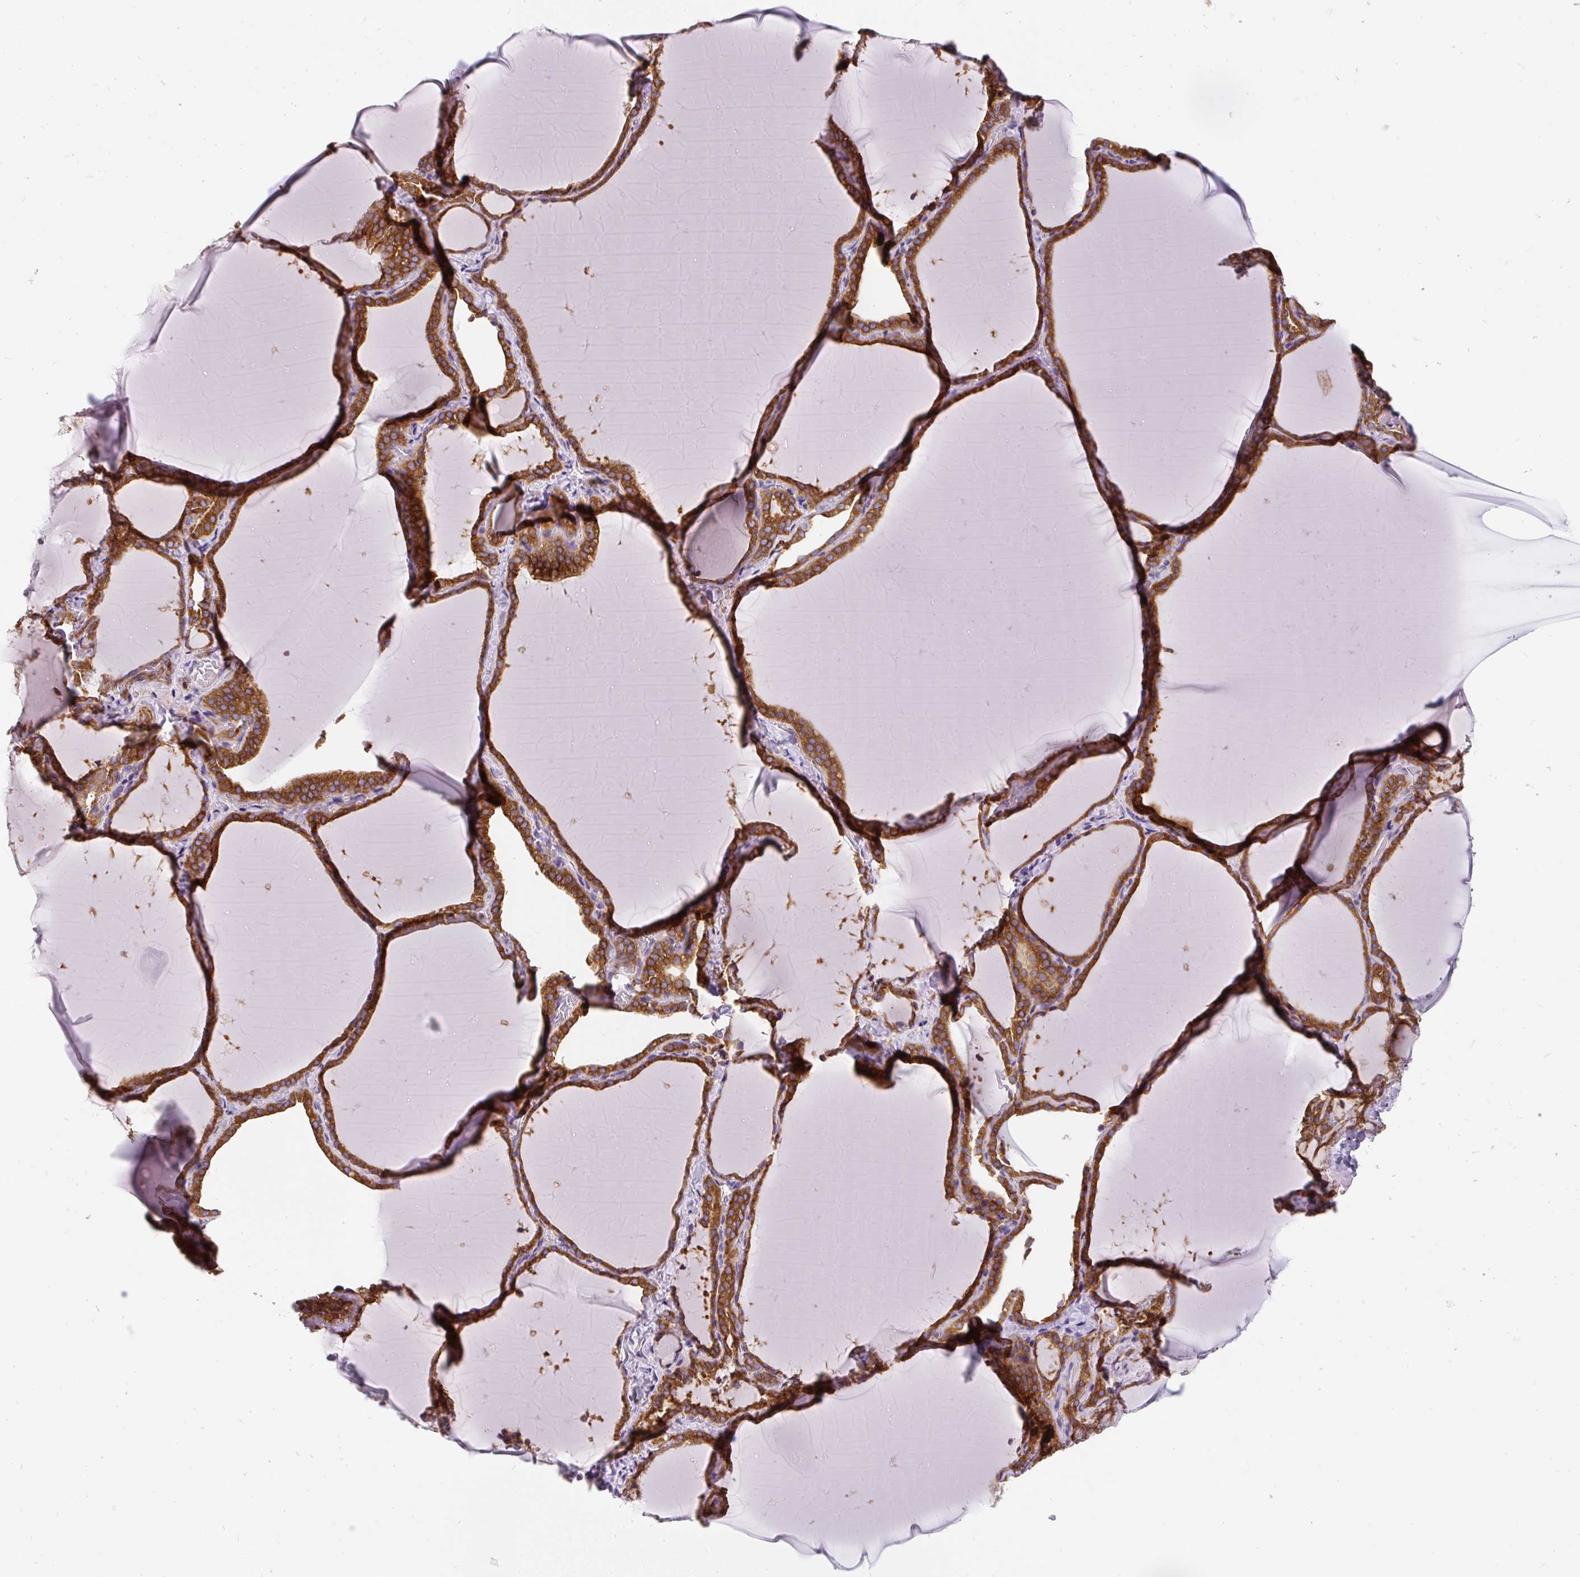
{"staining": {"intensity": "strong", "quantity": ">75%", "location": "cytoplasmic/membranous"}, "tissue": "thyroid gland", "cell_type": "Glandular cells", "image_type": "normal", "snomed": [{"axis": "morphology", "description": "Normal tissue, NOS"}, {"axis": "topography", "description": "Thyroid gland"}], "caption": "Glandular cells exhibit strong cytoplasmic/membranous expression in about >75% of cells in normal thyroid gland.", "gene": "CYP20A1", "patient": {"sex": "female", "age": 22}}